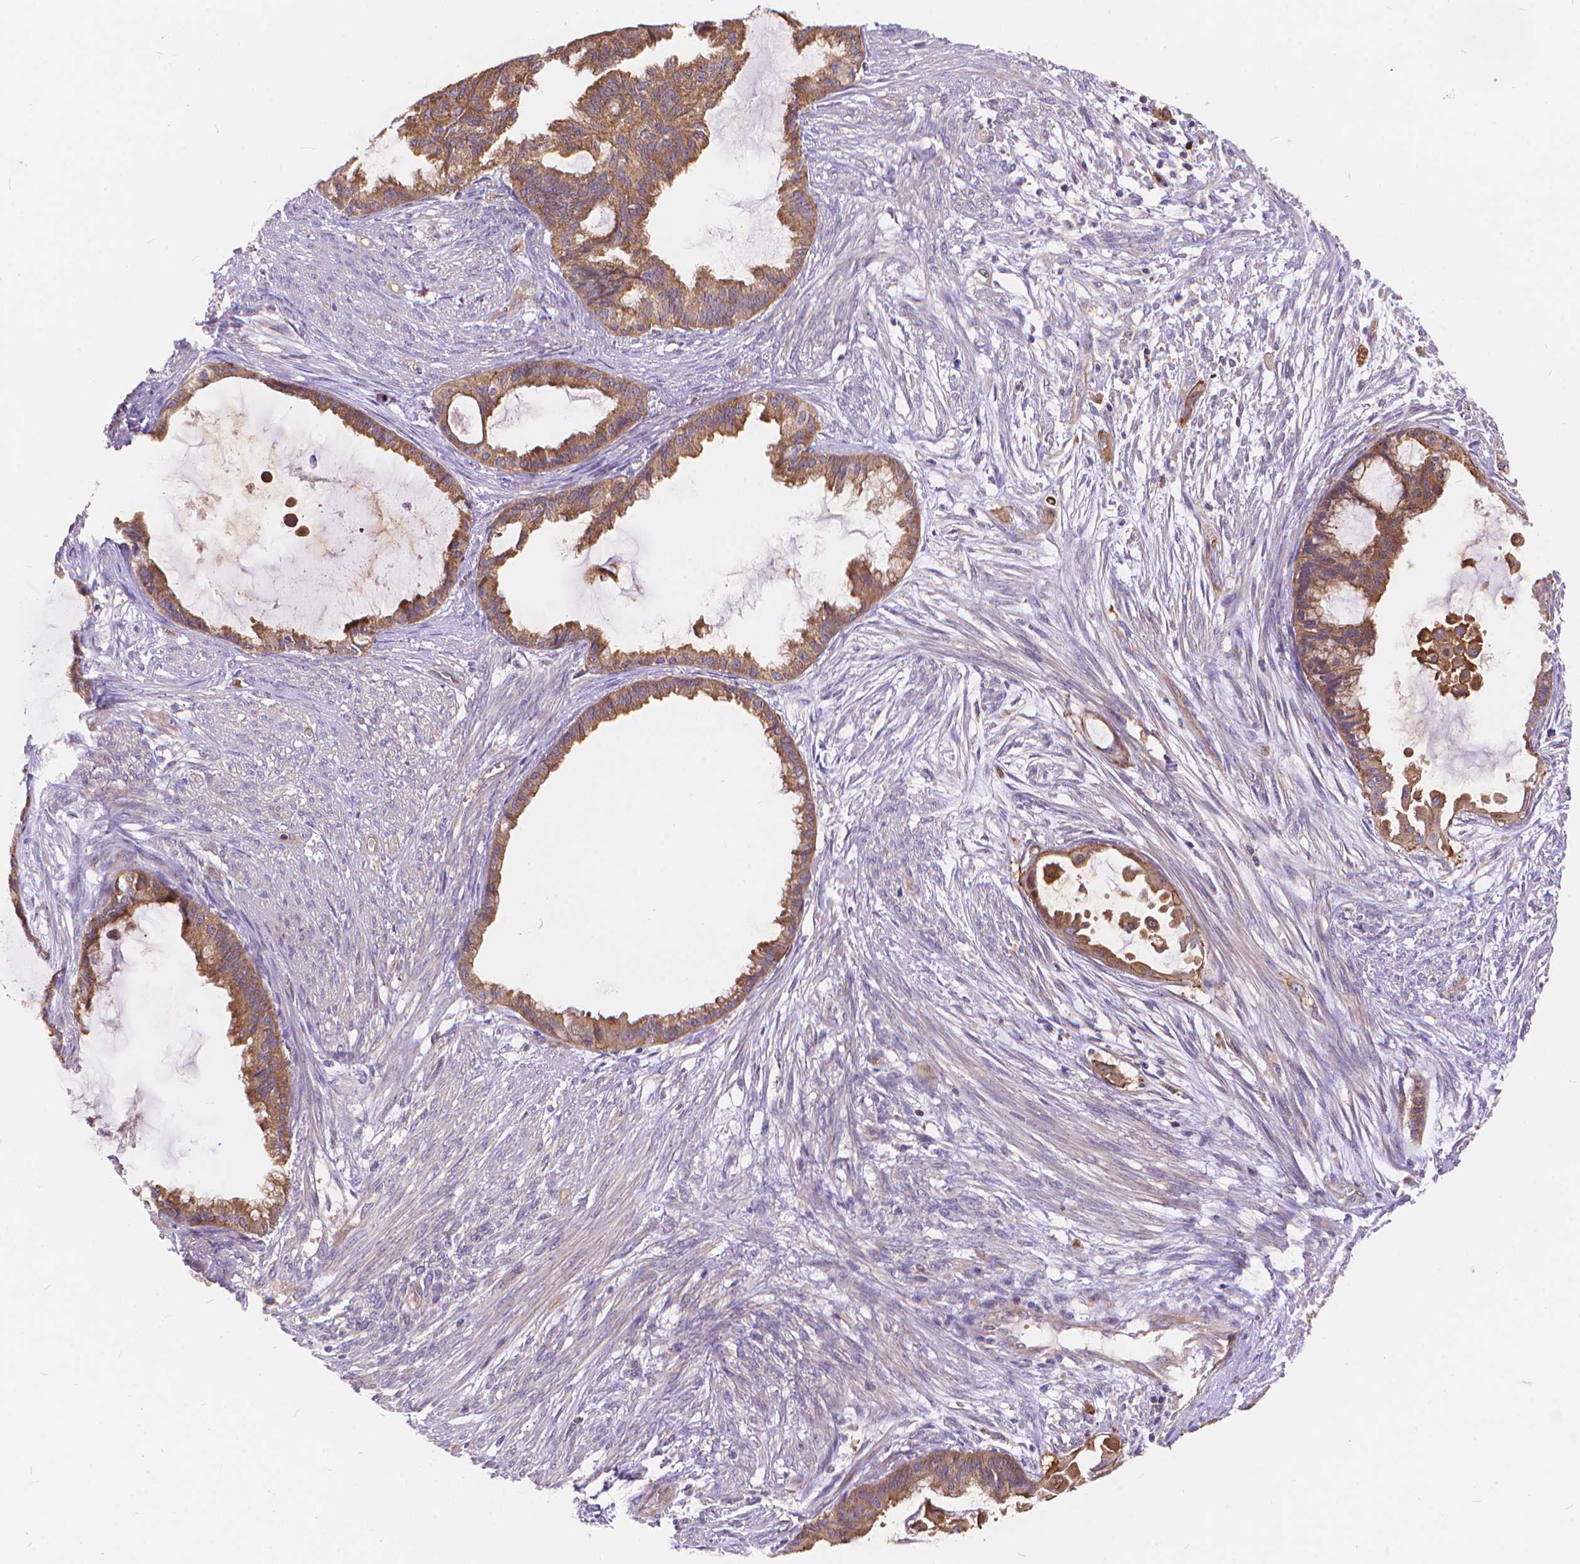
{"staining": {"intensity": "weak", "quantity": ">75%", "location": "cytoplasmic/membranous"}, "tissue": "endometrial cancer", "cell_type": "Tumor cells", "image_type": "cancer", "snomed": [{"axis": "morphology", "description": "Adenocarcinoma, NOS"}, {"axis": "topography", "description": "Endometrium"}], "caption": "Tumor cells show weak cytoplasmic/membranous staining in about >75% of cells in adenocarcinoma (endometrial).", "gene": "ARAP1", "patient": {"sex": "female", "age": 86}}